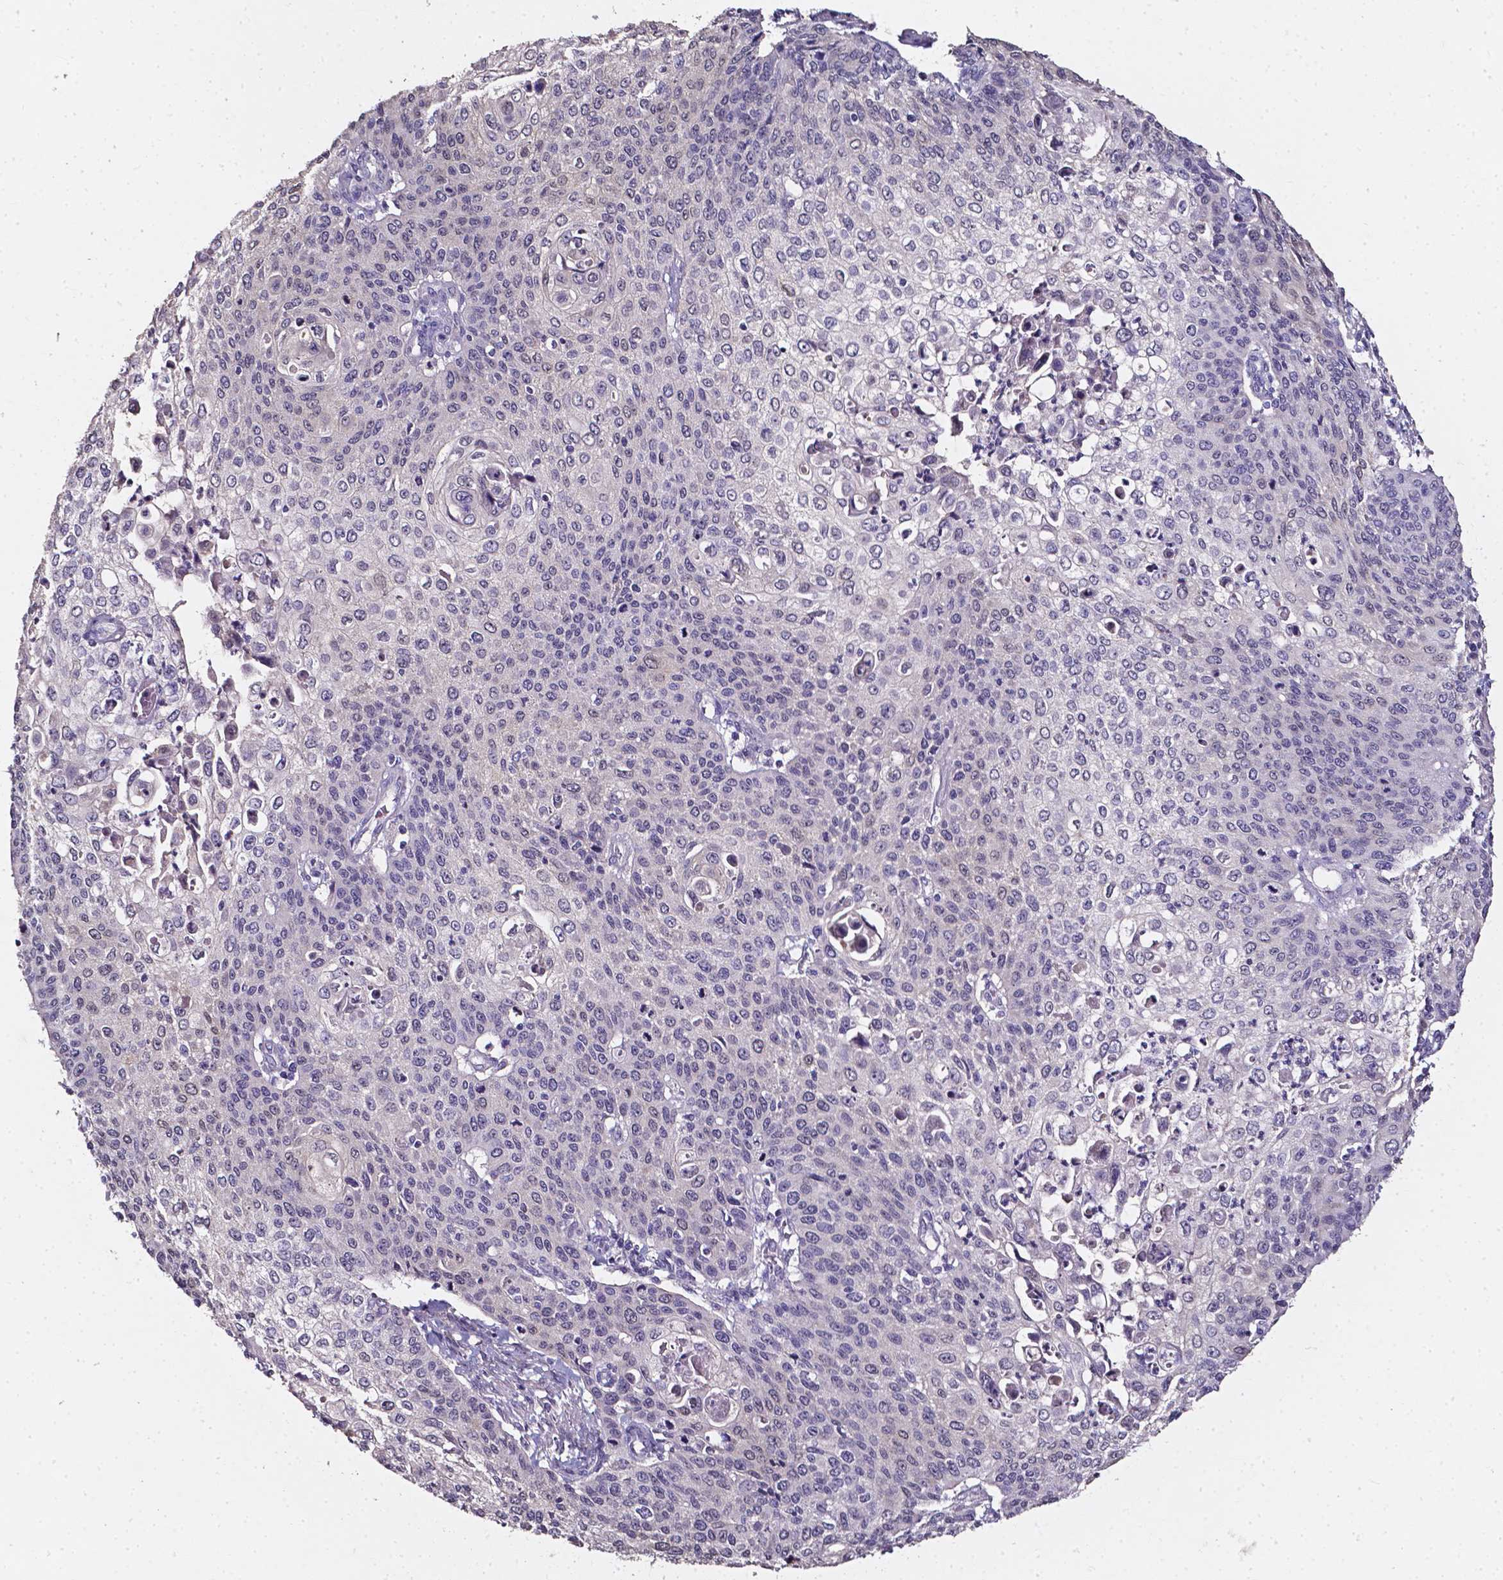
{"staining": {"intensity": "weak", "quantity": "<25%", "location": "cytoplasmic/membranous,nuclear"}, "tissue": "cervical cancer", "cell_type": "Tumor cells", "image_type": "cancer", "snomed": [{"axis": "morphology", "description": "Squamous cell carcinoma, NOS"}, {"axis": "topography", "description": "Cervix"}], "caption": "Immunohistochemical staining of human cervical cancer (squamous cell carcinoma) displays no significant staining in tumor cells.", "gene": "AKR1B10", "patient": {"sex": "female", "age": 65}}